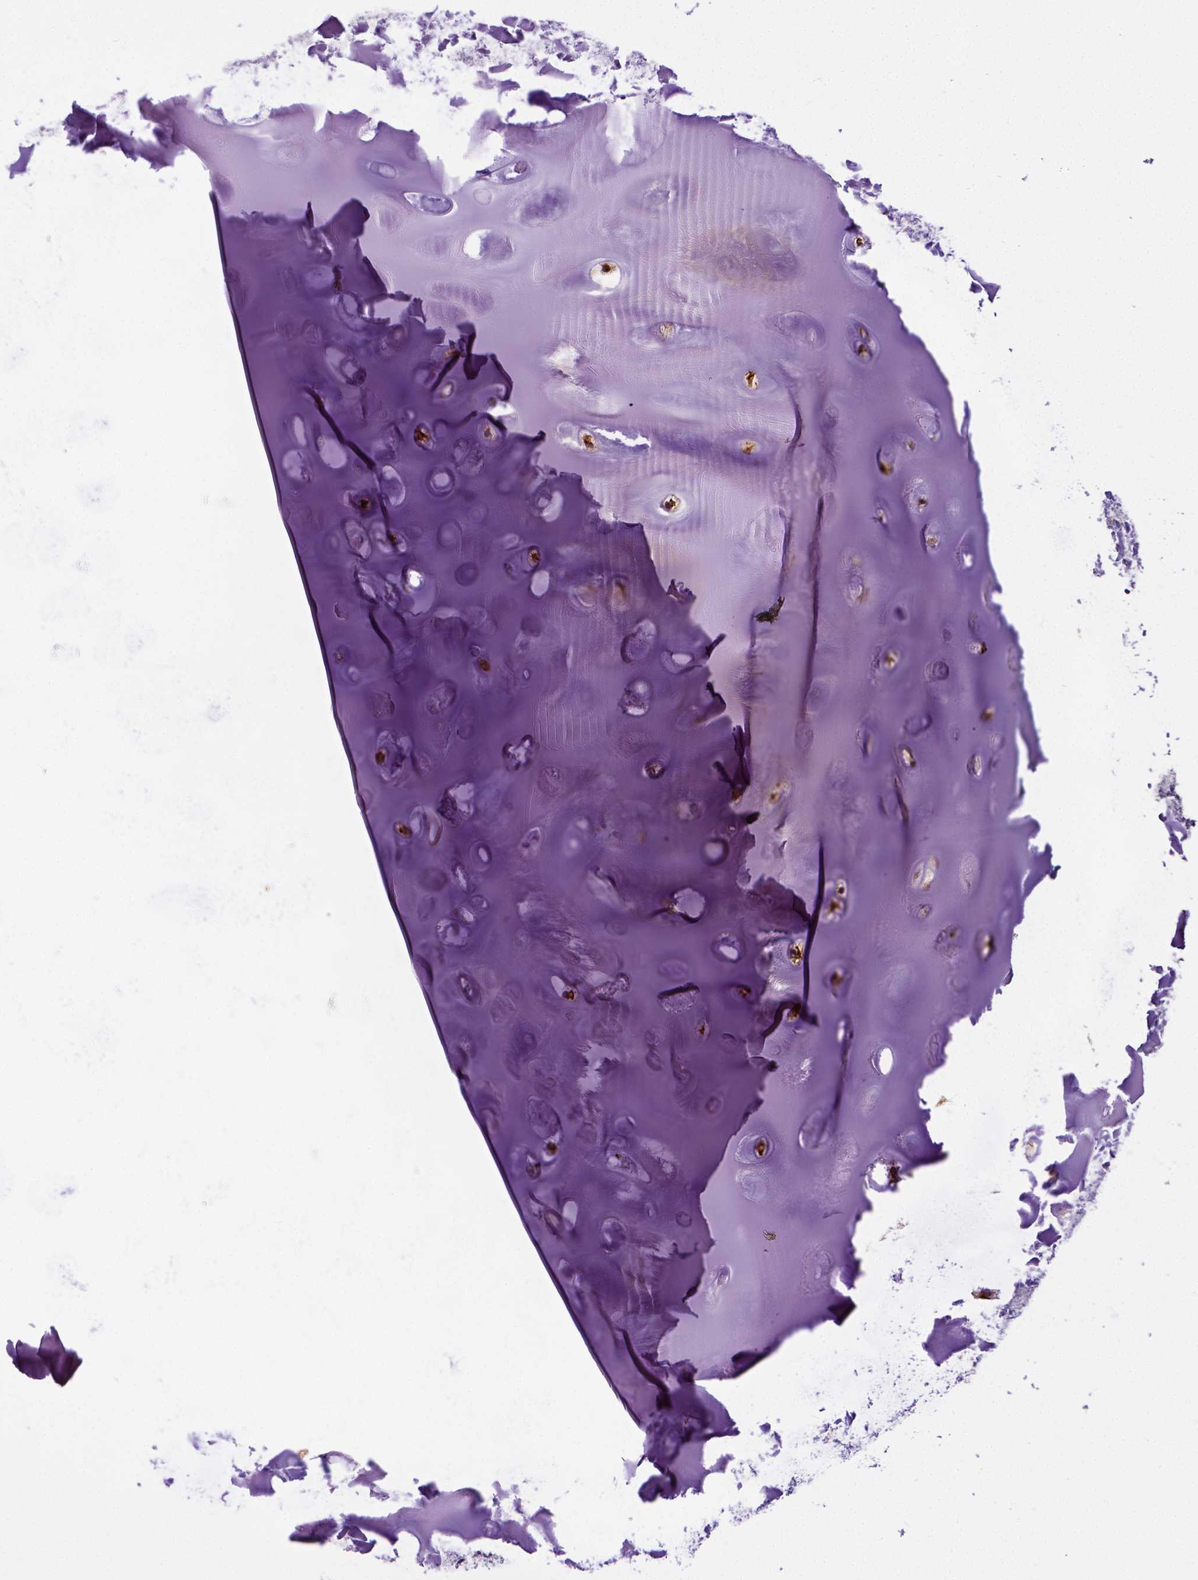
{"staining": {"intensity": "strong", "quantity": ">75%", "location": "cytoplasmic/membranous,nuclear"}, "tissue": "soft tissue", "cell_type": "Chondrocytes", "image_type": "normal", "snomed": [{"axis": "morphology", "description": "Normal tissue, NOS"}, {"axis": "morphology", "description": "Squamous cell carcinoma, NOS"}, {"axis": "topography", "description": "Cartilage tissue"}, {"axis": "topography", "description": "Bronchus"}, {"axis": "topography", "description": "Lung"}], "caption": "An immunohistochemistry (IHC) histopathology image of benign tissue is shown. Protein staining in brown highlights strong cytoplasmic/membranous,nuclear positivity in soft tissue within chondrocytes.", "gene": "MTDH", "patient": {"sex": "male", "age": 66}}